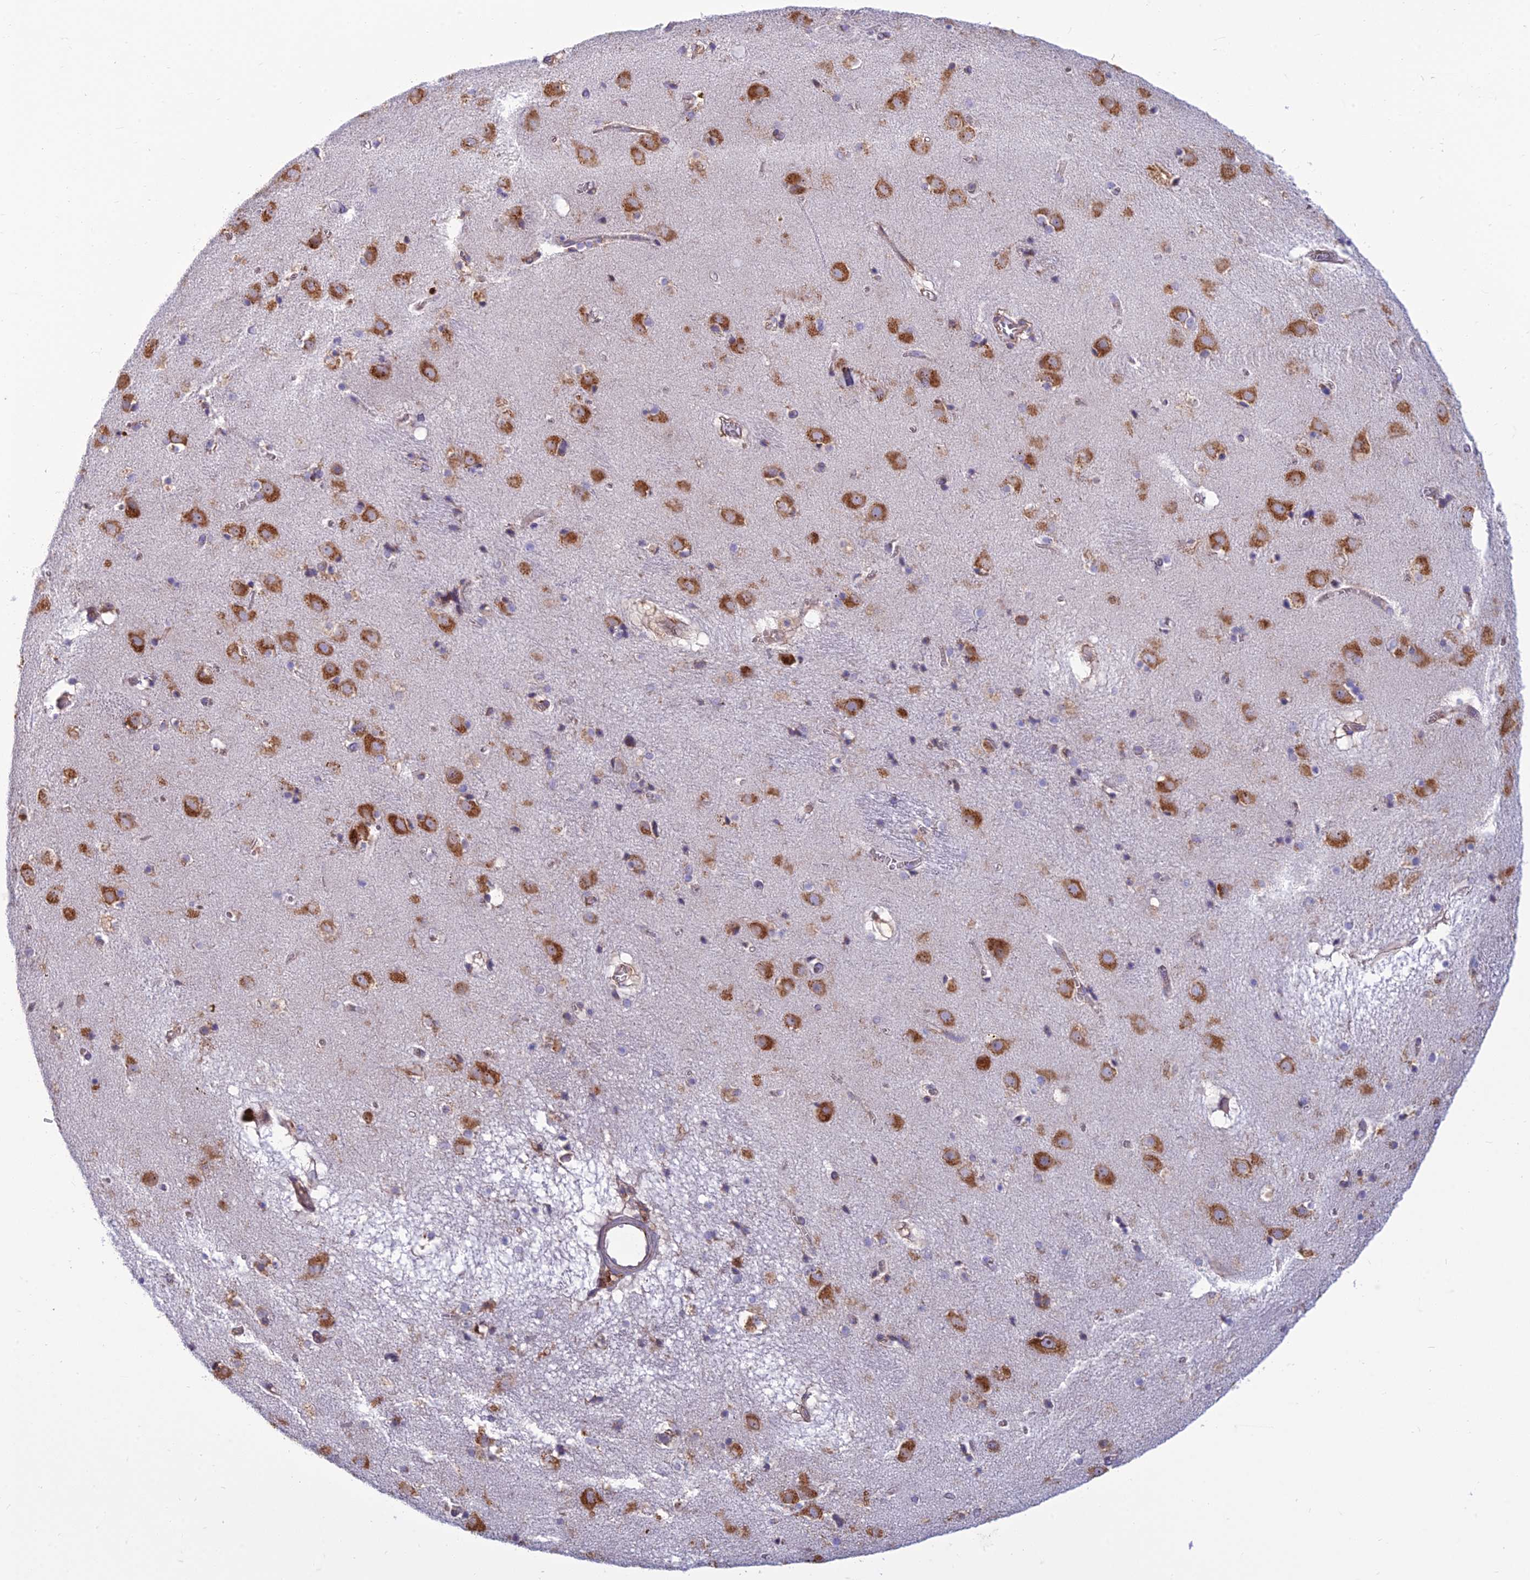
{"staining": {"intensity": "moderate", "quantity": "<25%", "location": "cytoplasmic/membranous"}, "tissue": "caudate", "cell_type": "Glial cells", "image_type": "normal", "snomed": [{"axis": "morphology", "description": "Normal tissue, NOS"}, {"axis": "topography", "description": "Lateral ventricle wall"}], "caption": "Protein staining of normal caudate demonstrates moderate cytoplasmic/membranous expression in approximately <25% of glial cells. (brown staining indicates protein expression, while blue staining denotes nuclei).", "gene": "RPL17", "patient": {"sex": "male", "age": 70}}